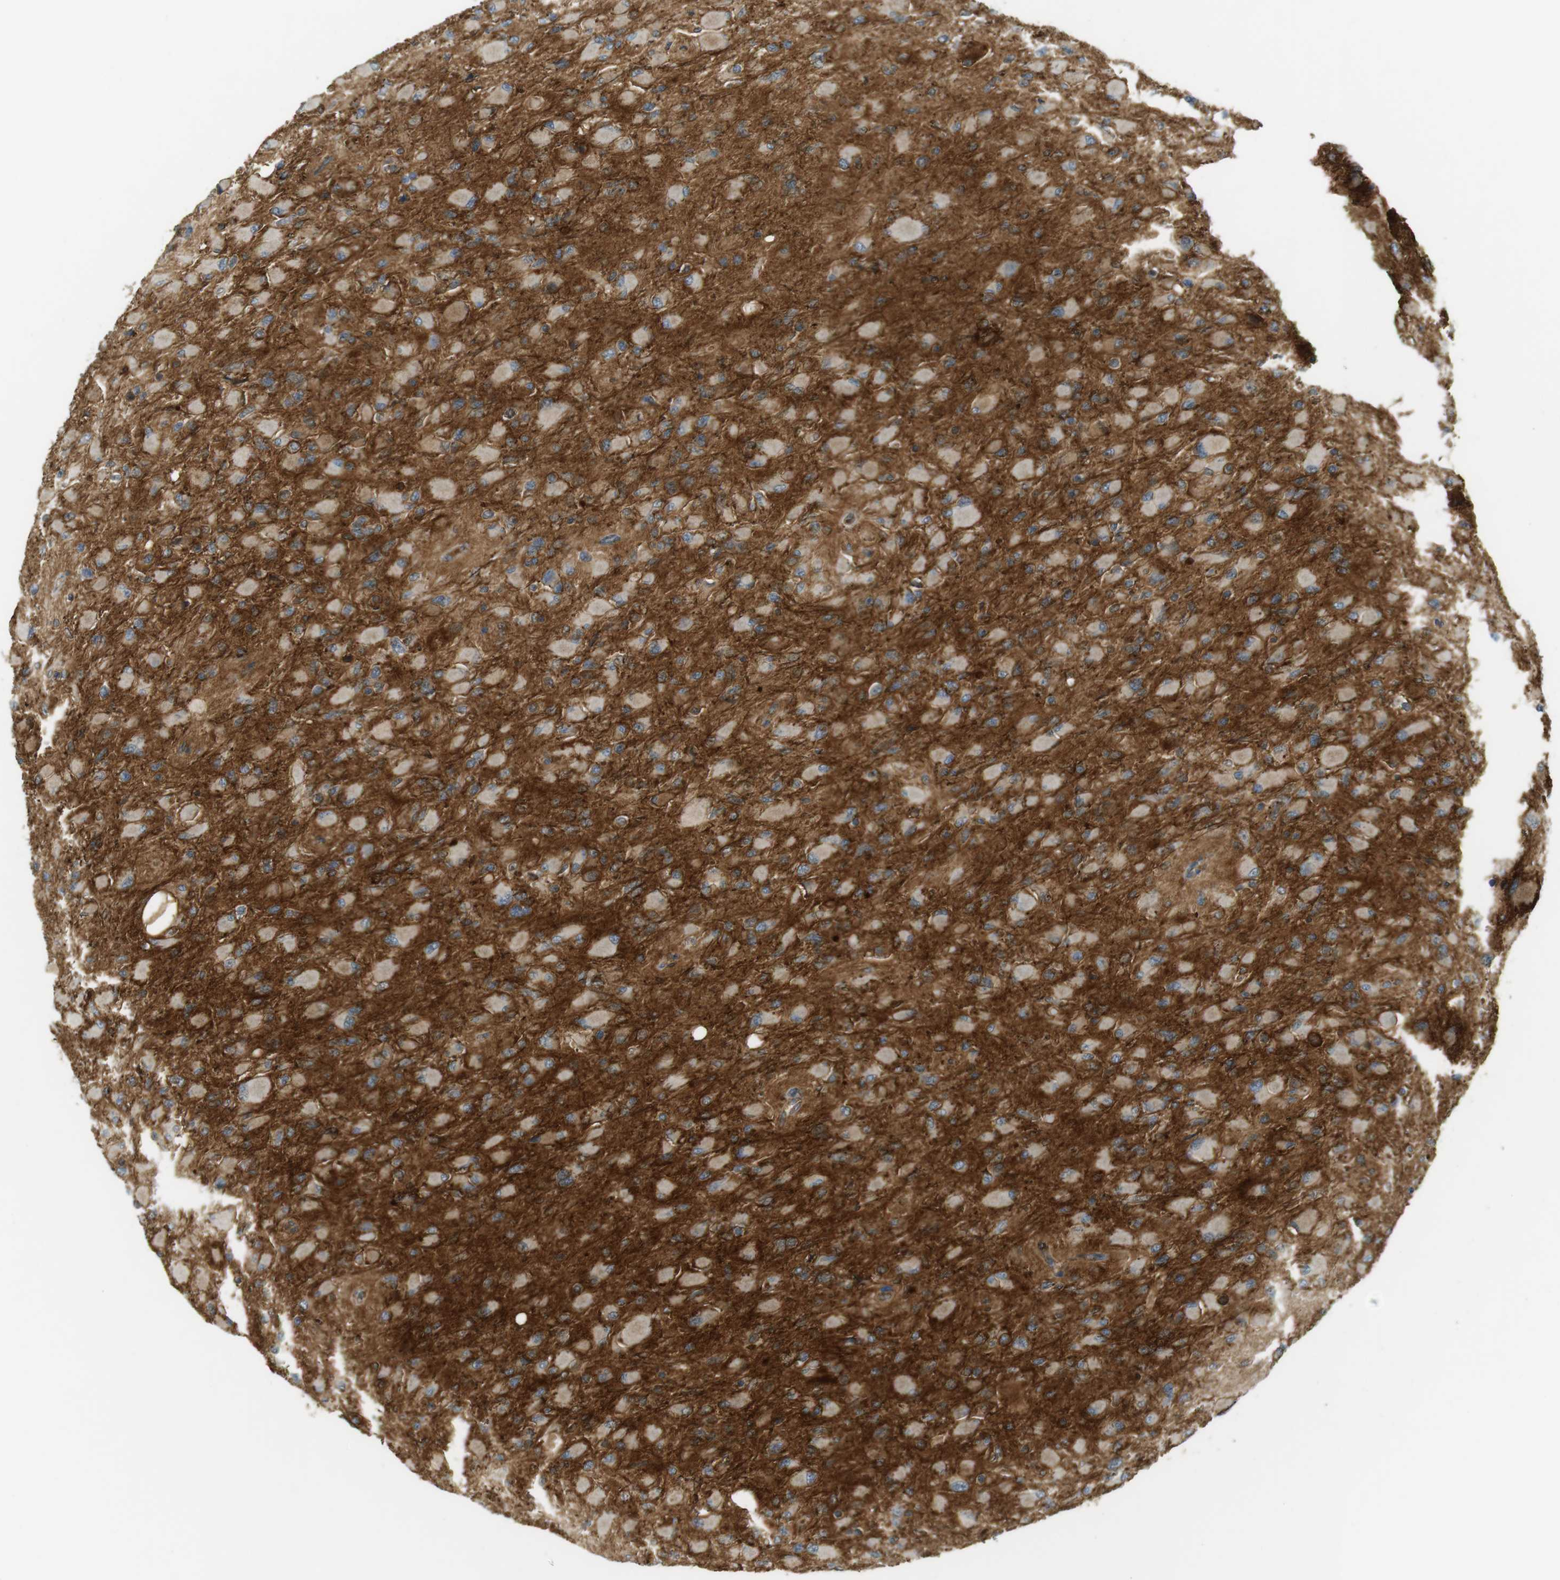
{"staining": {"intensity": "weak", "quantity": ">75%", "location": "cytoplasmic/membranous"}, "tissue": "glioma", "cell_type": "Tumor cells", "image_type": "cancer", "snomed": [{"axis": "morphology", "description": "Glioma, malignant, High grade"}, {"axis": "topography", "description": "Cerebral cortex"}], "caption": "This micrograph demonstrates glioma stained with immunohistochemistry to label a protein in brown. The cytoplasmic/membranous of tumor cells show weak positivity for the protein. Nuclei are counter-stained blue.", "gene": "SIRPA", "patient": {"sex": "female", "age": 36}}